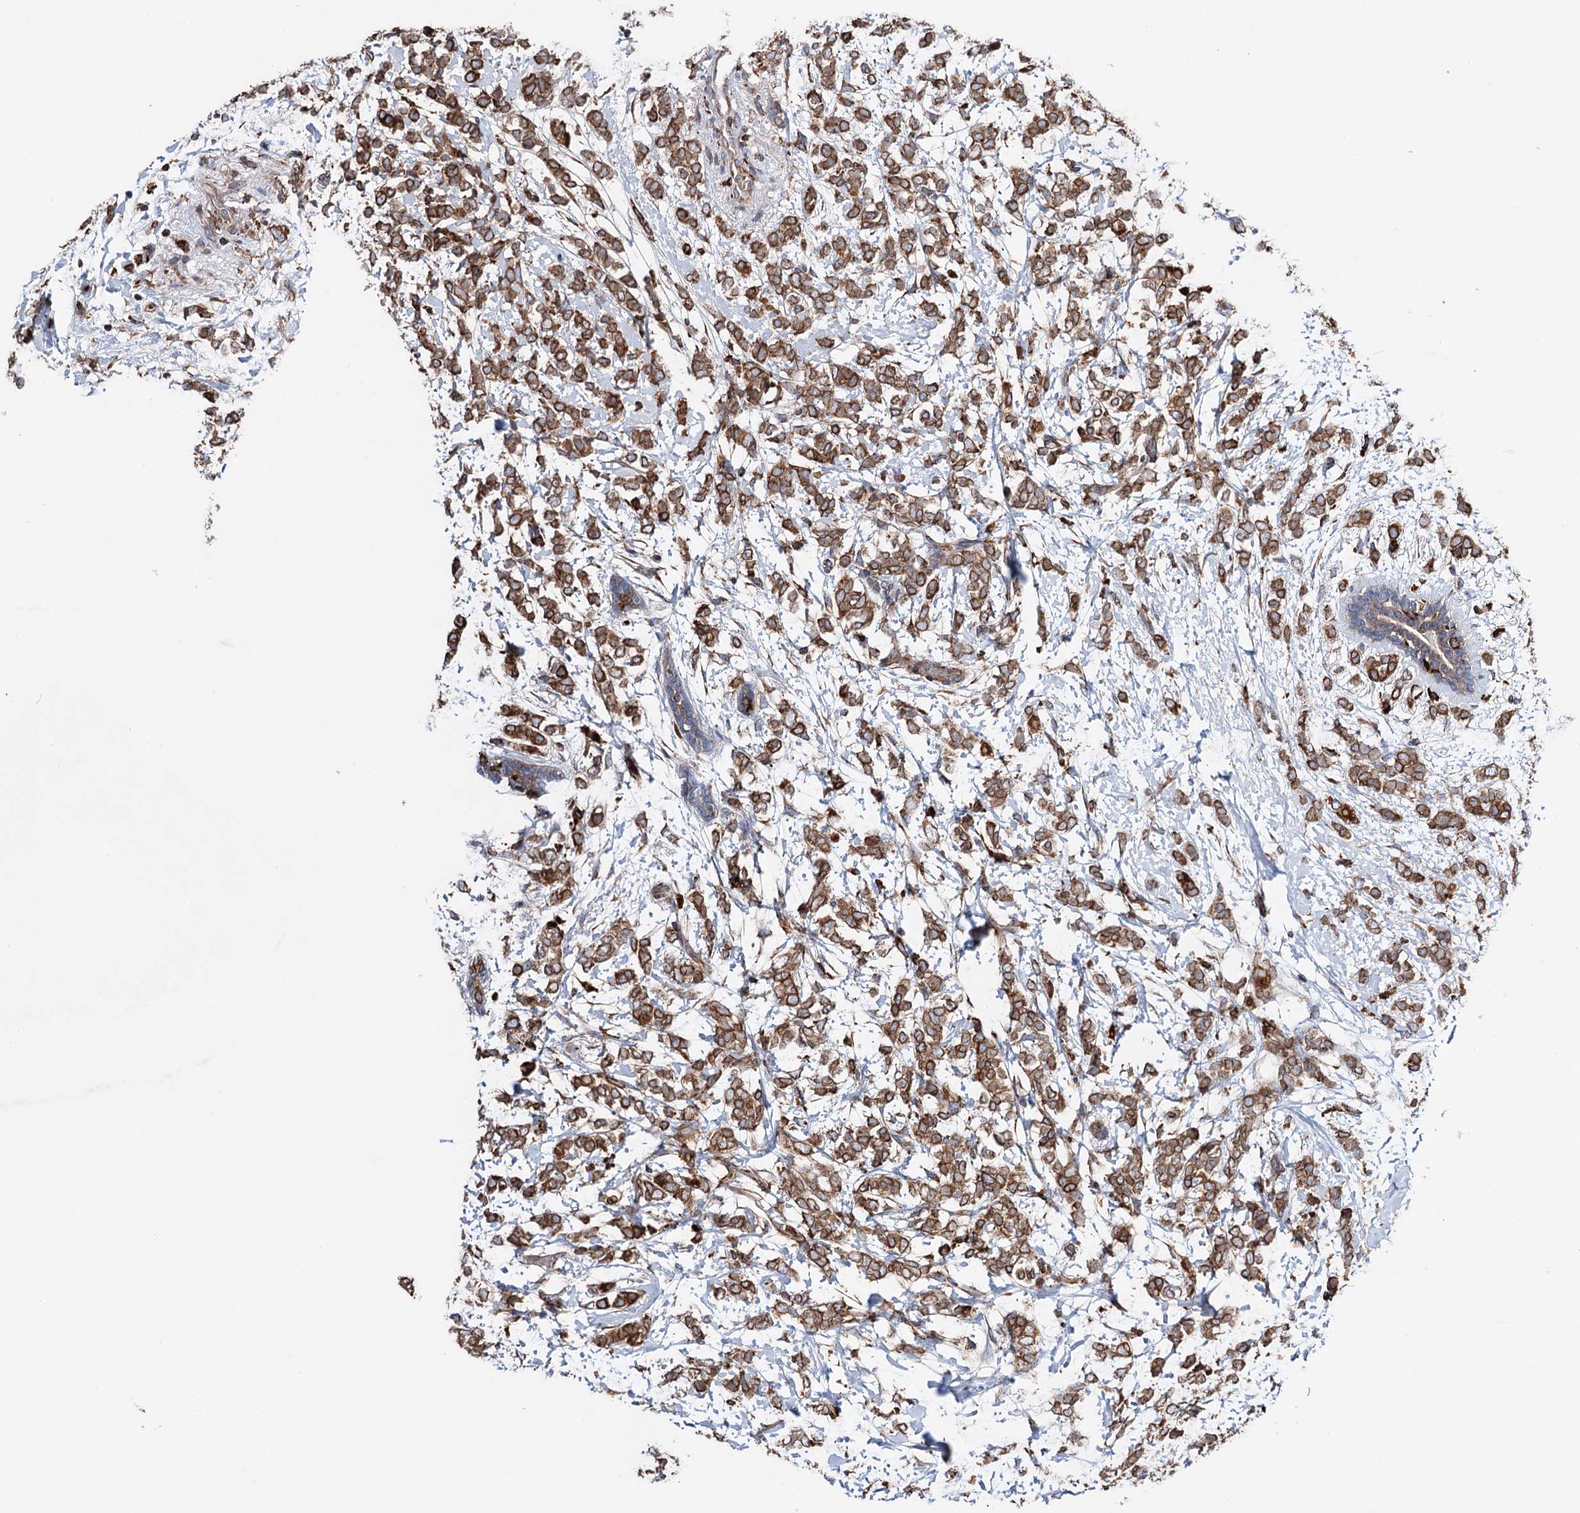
{"staining": {"intensity": "strong", "quantity": ">75%", "location": "cytoplasmic/membranous"}, "tissue": "breast cancer", "cell_type": "Tumor cells", "image_type": "cancer", "snomed": [{"axis": "morphology", "description": "Normal tissue, NOS"}, {"axis": "morphology", "description": "Lobular carcinoma"}, {"axis": "topography", "description": "Breast"}], "caption": "Lobular carcinoma (breast) stained with a protein marker reveals strong staining in tumor cells.", "gene": "ERP29", "patient": {"sex": "female", "age": 47}}